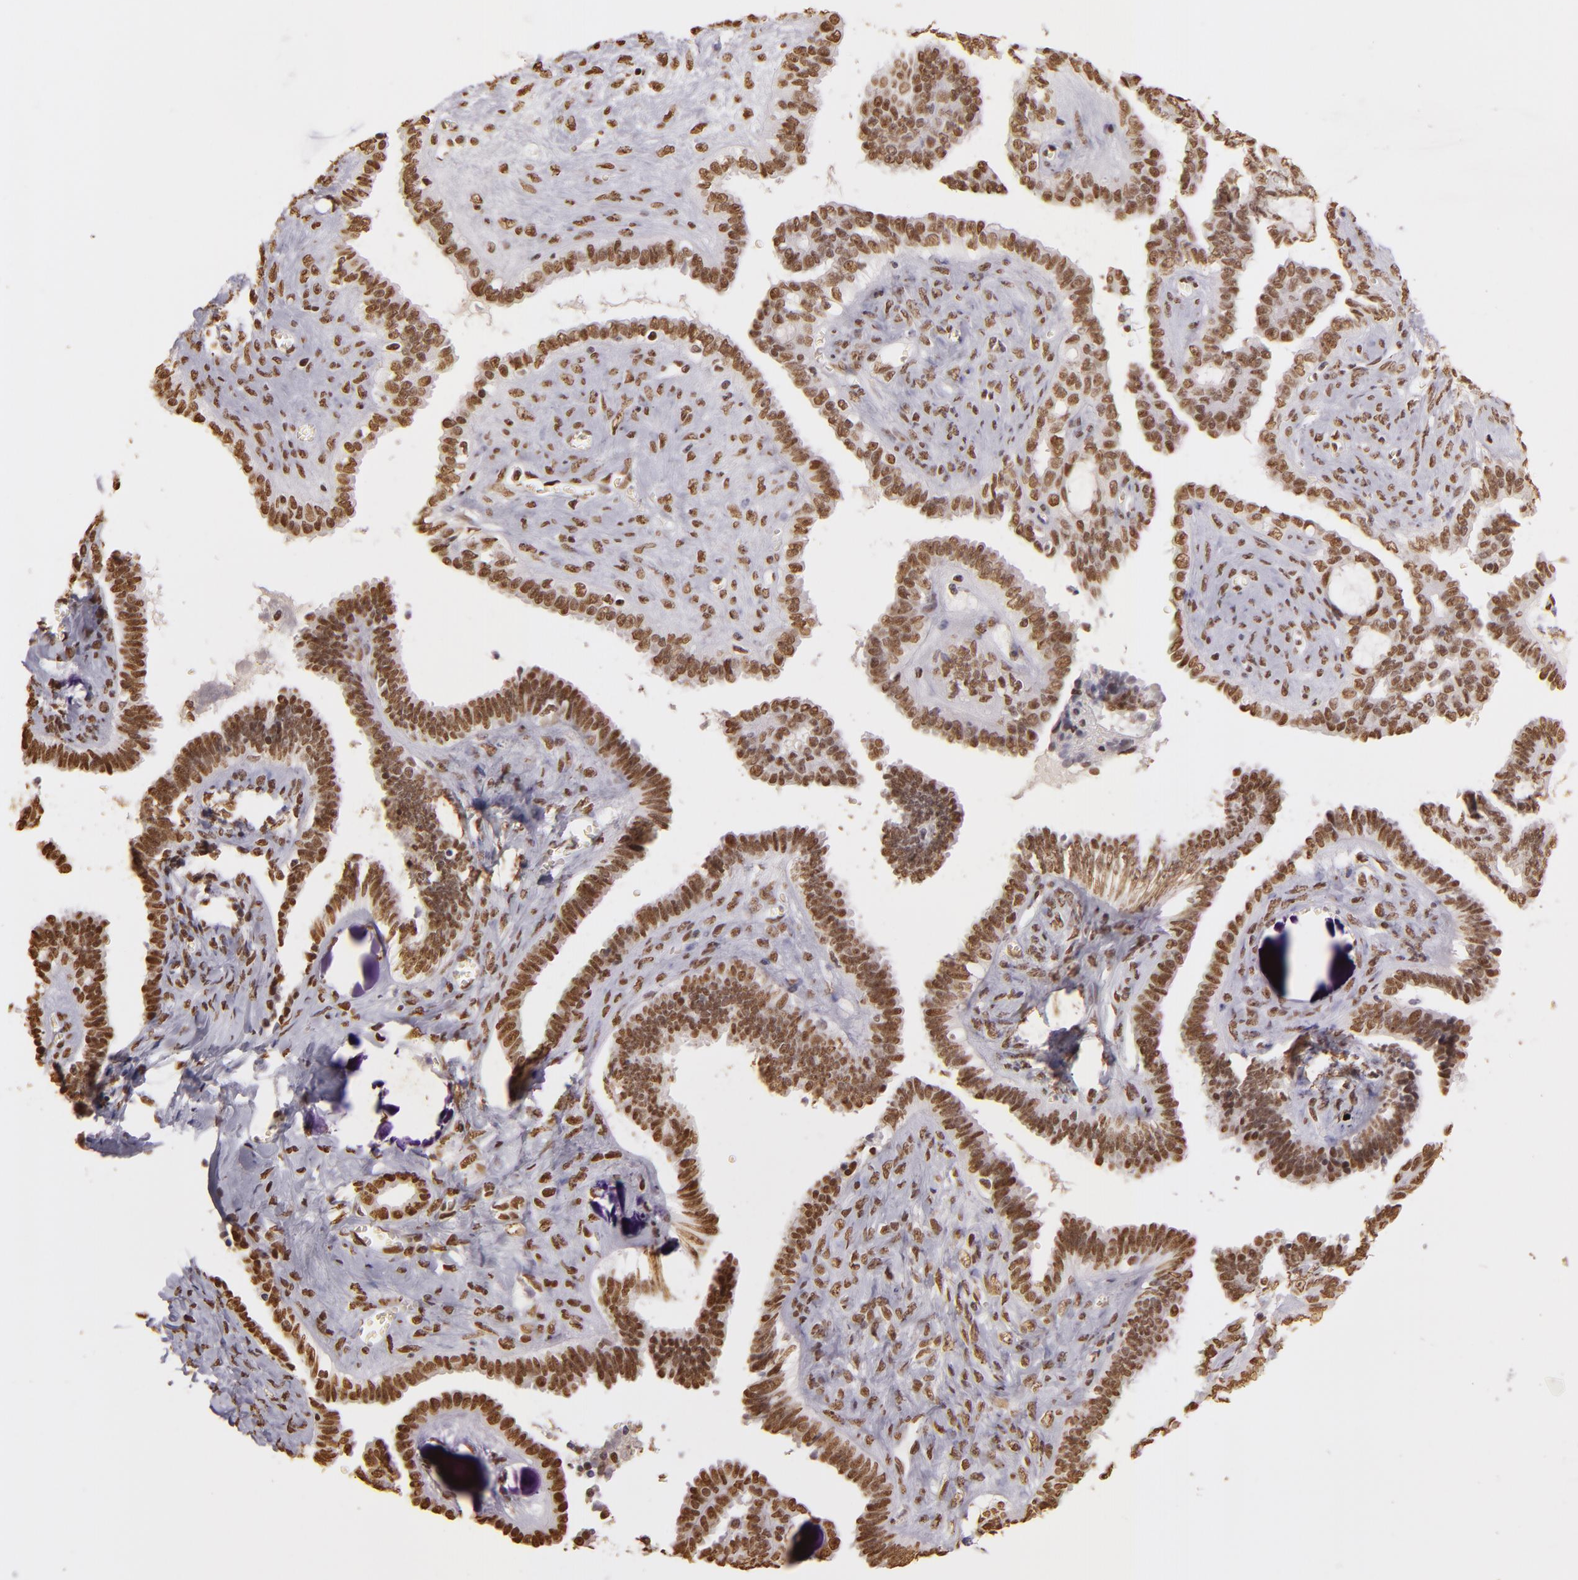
{"staining": {"intensity": "moderate", "quantity": ">75%", "location": "nuclear"}, "tissue": "ovarian cancer", "cell_type": "Tumor cells", "image_type": "cancer", "snomed": [{"axis": "morphology", "description": "Cystadenocarcinoma, serous, NOS"}, {"axis": "topography", "description": "Ovary"}], "caption": "Serous cystadenocarcinoma (ovarian) stained with DAB (3,3'-diaminobenzidine) immunohistochemistry shows medium levels of moderate nuclear expression in approximately >75% of tumor cells.", "gene": "PAPOLA", "patient": {"sex": "female", "age": 71}}